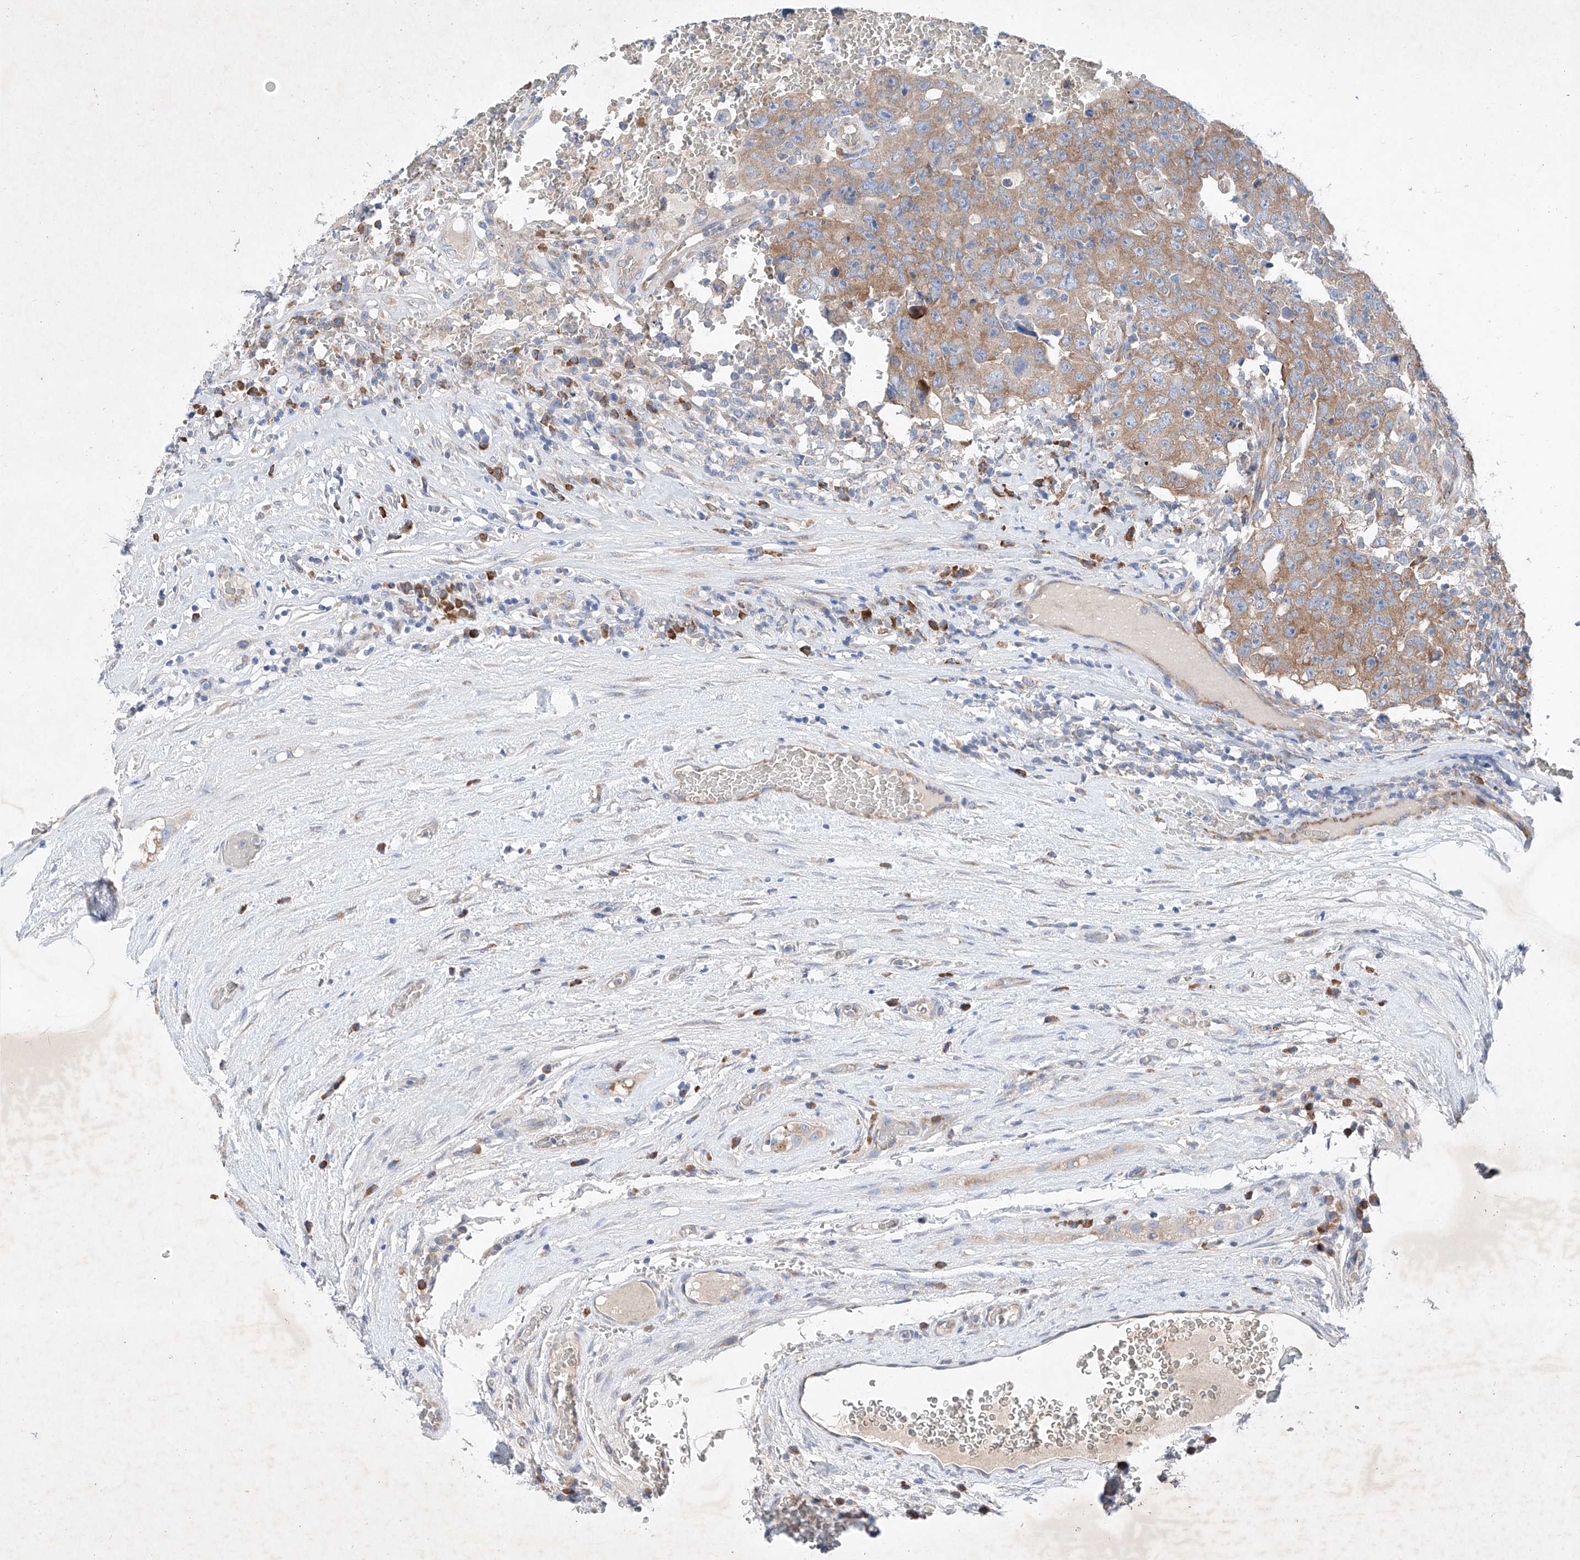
{"staining": {"intensity": "moderate", "quantity": ">75%", "location": "cytoplasmic/membranous"}, "tissue": "testis cancer", "cell_type": "Tumor cells", "image_type": "cancer", "snomed": [{"axis": "morphology", "description": "Carcinoma, Embryonal, NOS"}, {"axis": "topography", "description": "Testis"}], "caption": "Brown immunohistochemical staining in human testis cancer (embryonal carcinoma) exhibits moderate cytoplasmic/membranous staining in approximately >75% of tumor cells.", "gene": "FASTK", "patient": {"sex": "male", "age": 26}}